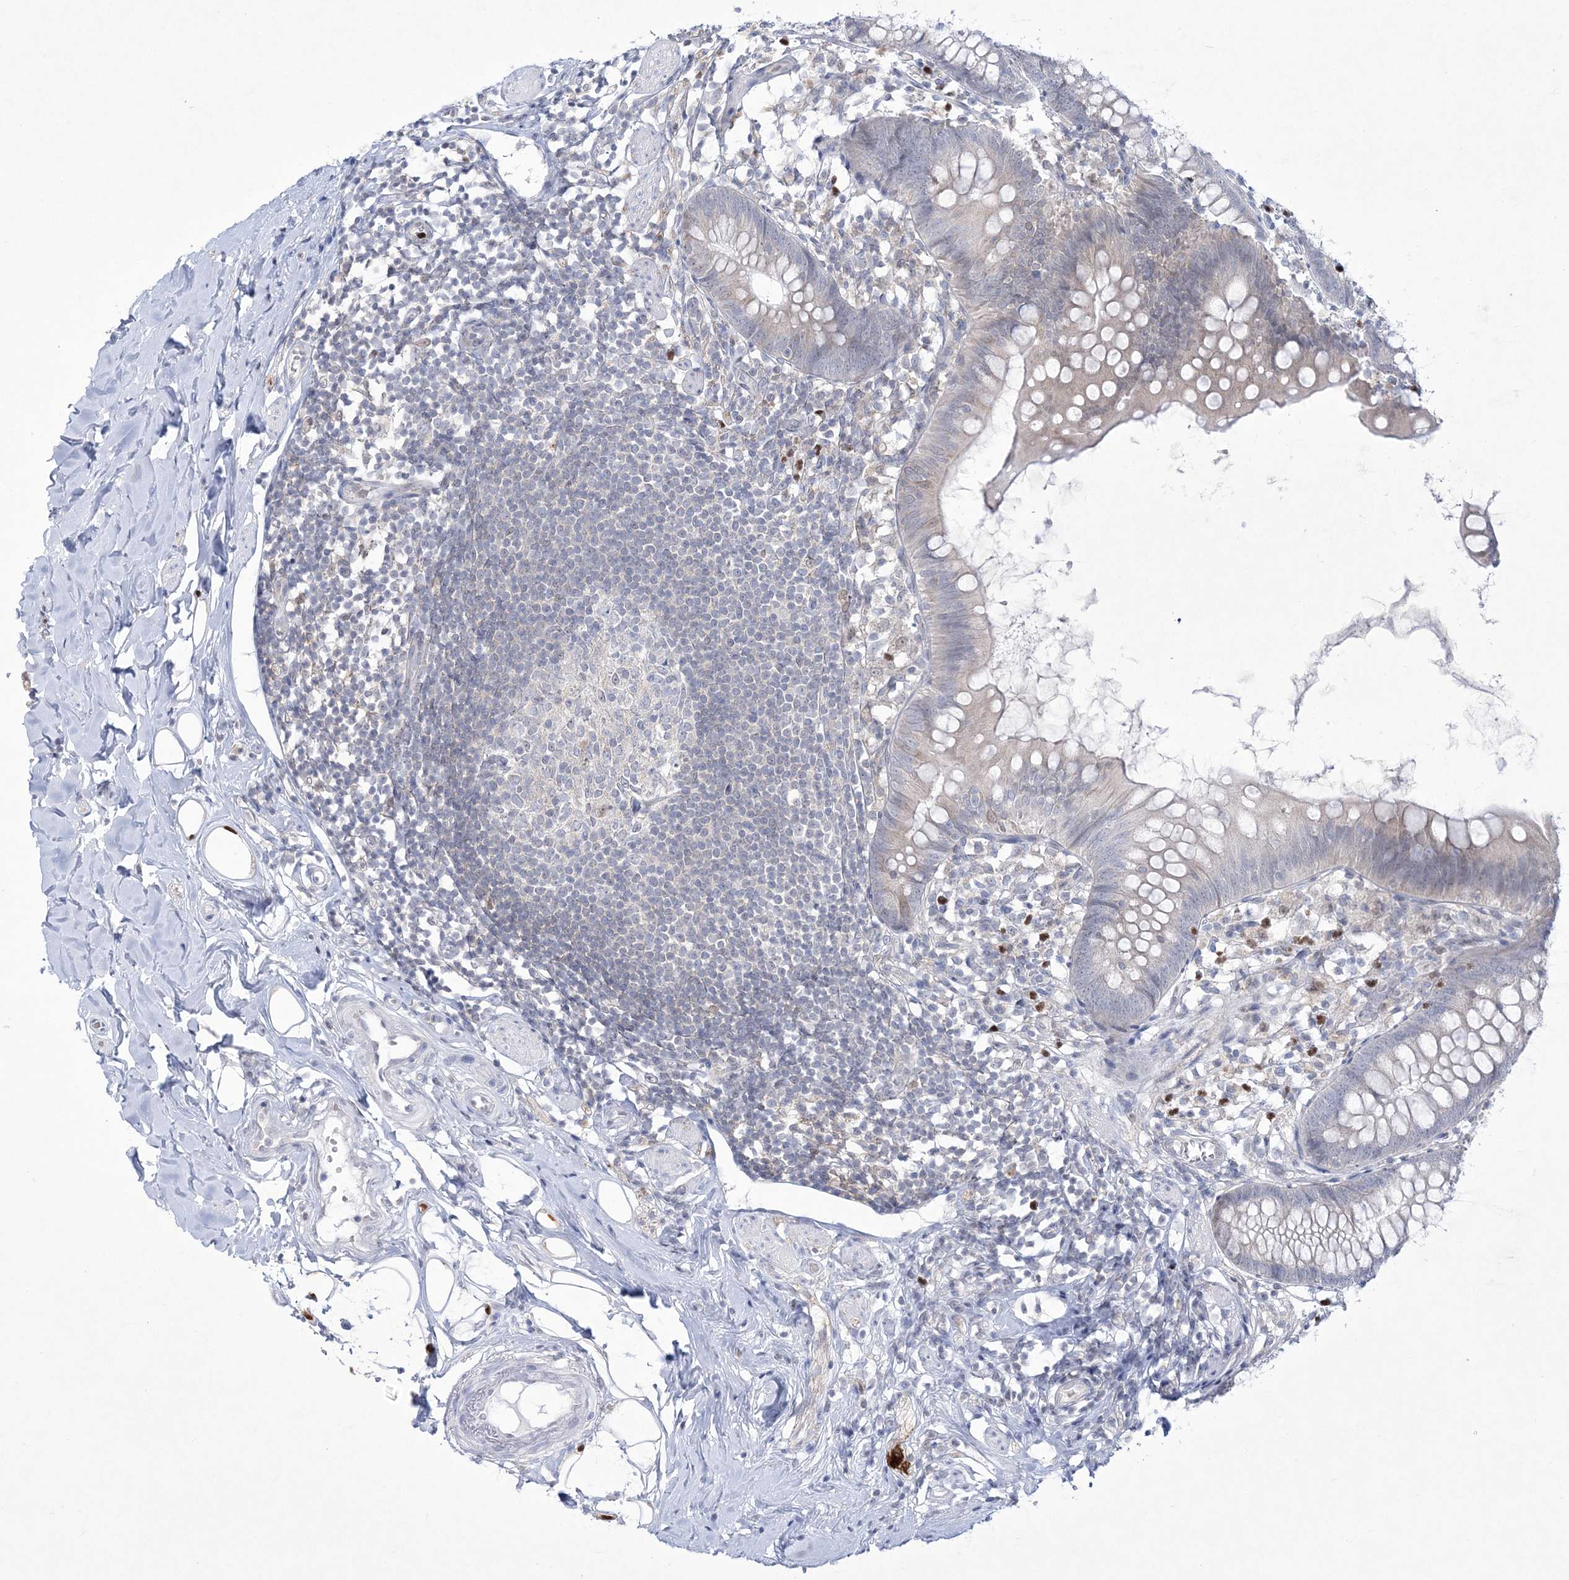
{"staining": {"intensity": "negative", "quantity": "none", "location": "none"}, "tissue": "appendix", "cell_type": "Glandular cells", "image_type": "normal", "snomed": [{"axis": "morphology", "description": "Normal tissue, NOS"}, {"axis": "topography", "description": "Appendix"}], "caption": "The image shows no staining of glandular cells in unremarkable appendix.", "gene": "WDR27", "patient": {"sex": "female", "age": 62}}